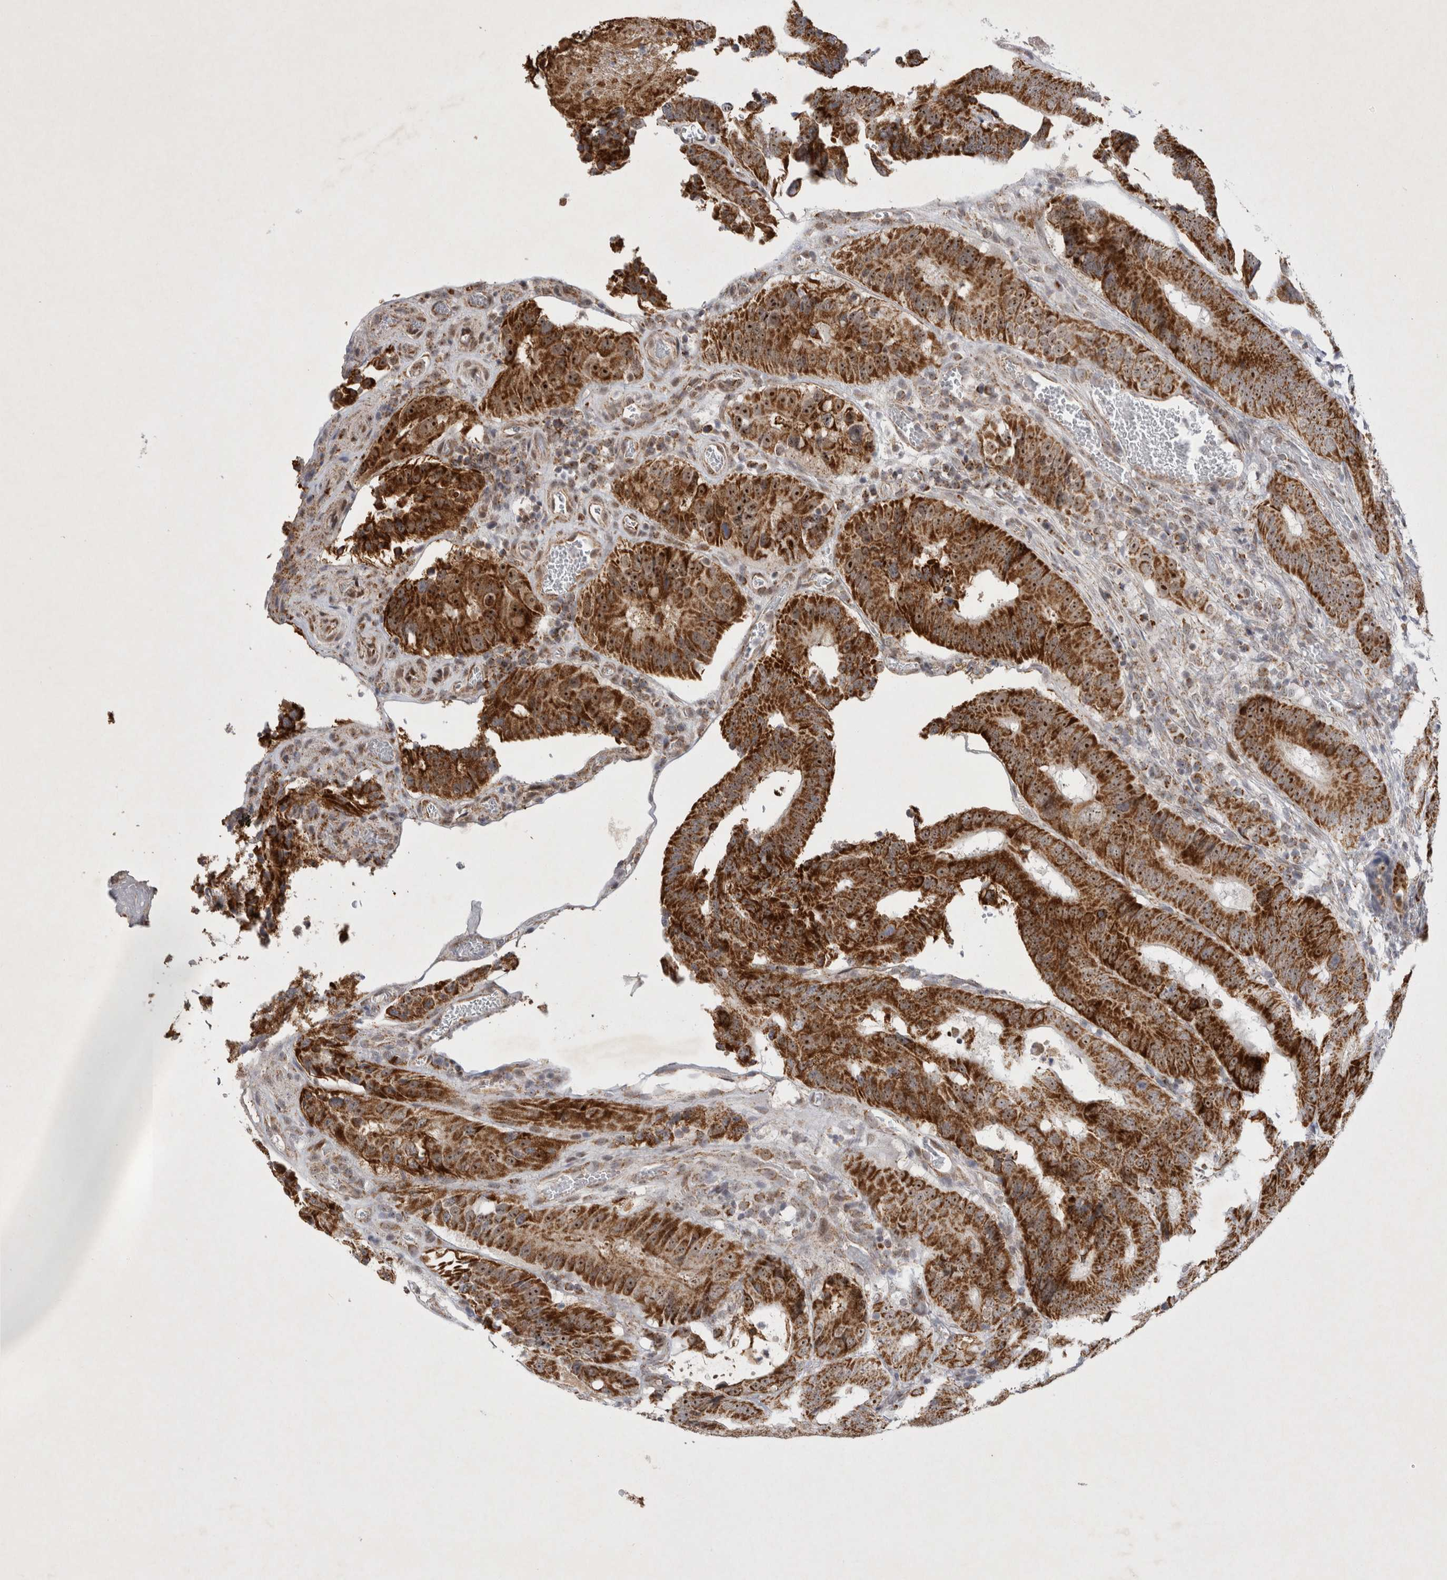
{"staining": {"intensity": "strong", "quantity": ">75%", "location": "cytoplasmic/membranous,nuclear"}, "tissue": "colorectal cancer", "cell_type": "Tumor cells", "image_type": "cancer", "snomed": [{"axis": "morphology", "description": "Adenocarcinoma, NOS"}, {"axis": "topography", "description": "Colon"}], "caption": "A brown stain labels strong cytoplasmic/membranous and nuclear expression of a protein in human adenocarcinoma (colorectal) tumor cells. Using DAB (brown) and hematoxylin (blue) stains, captured at high magnification using brightfield microscopy.", "gene": "MRPL37", "patient": {"sex": "male", "age": 83}}